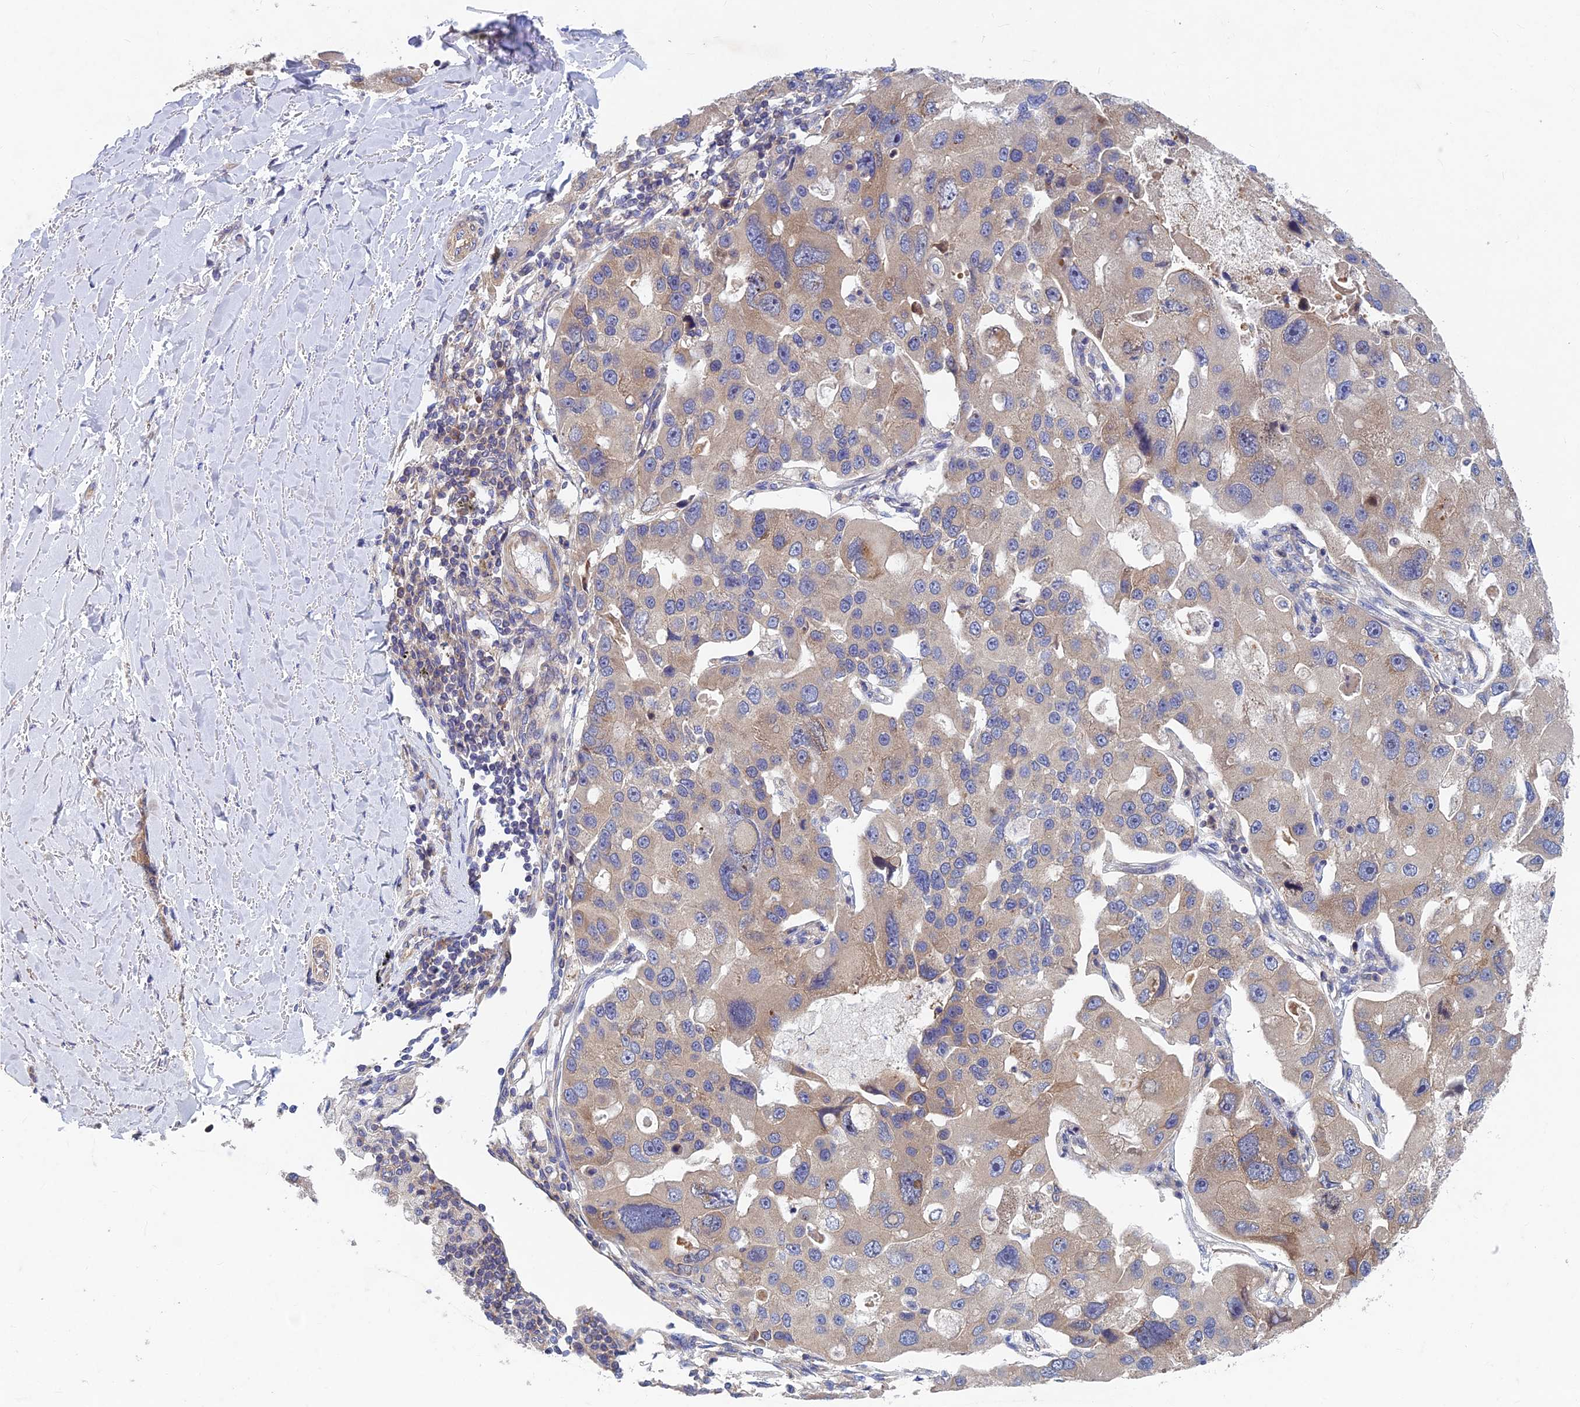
{"staining": {"intensity": "weak", "quantity": "25%-75%", "location": "cytoplasmic/membranous"}, "tissue": "lung cancer", "cell_type": "Tumor cells", "image_type": "cancer", "snomed": [{"axis": "morphology", "description": "Adenocarcinoma, NOS"}, {"axis": "topography", "description": "Lung"}], "caption": "A micrograph of human lung adenocarcinoma stained for a protein shows weak cytoplasmic/membranous brown staining in tumor cells.", "gene": "NCAPG", "patient": {"sex": "female", "age": 54}}